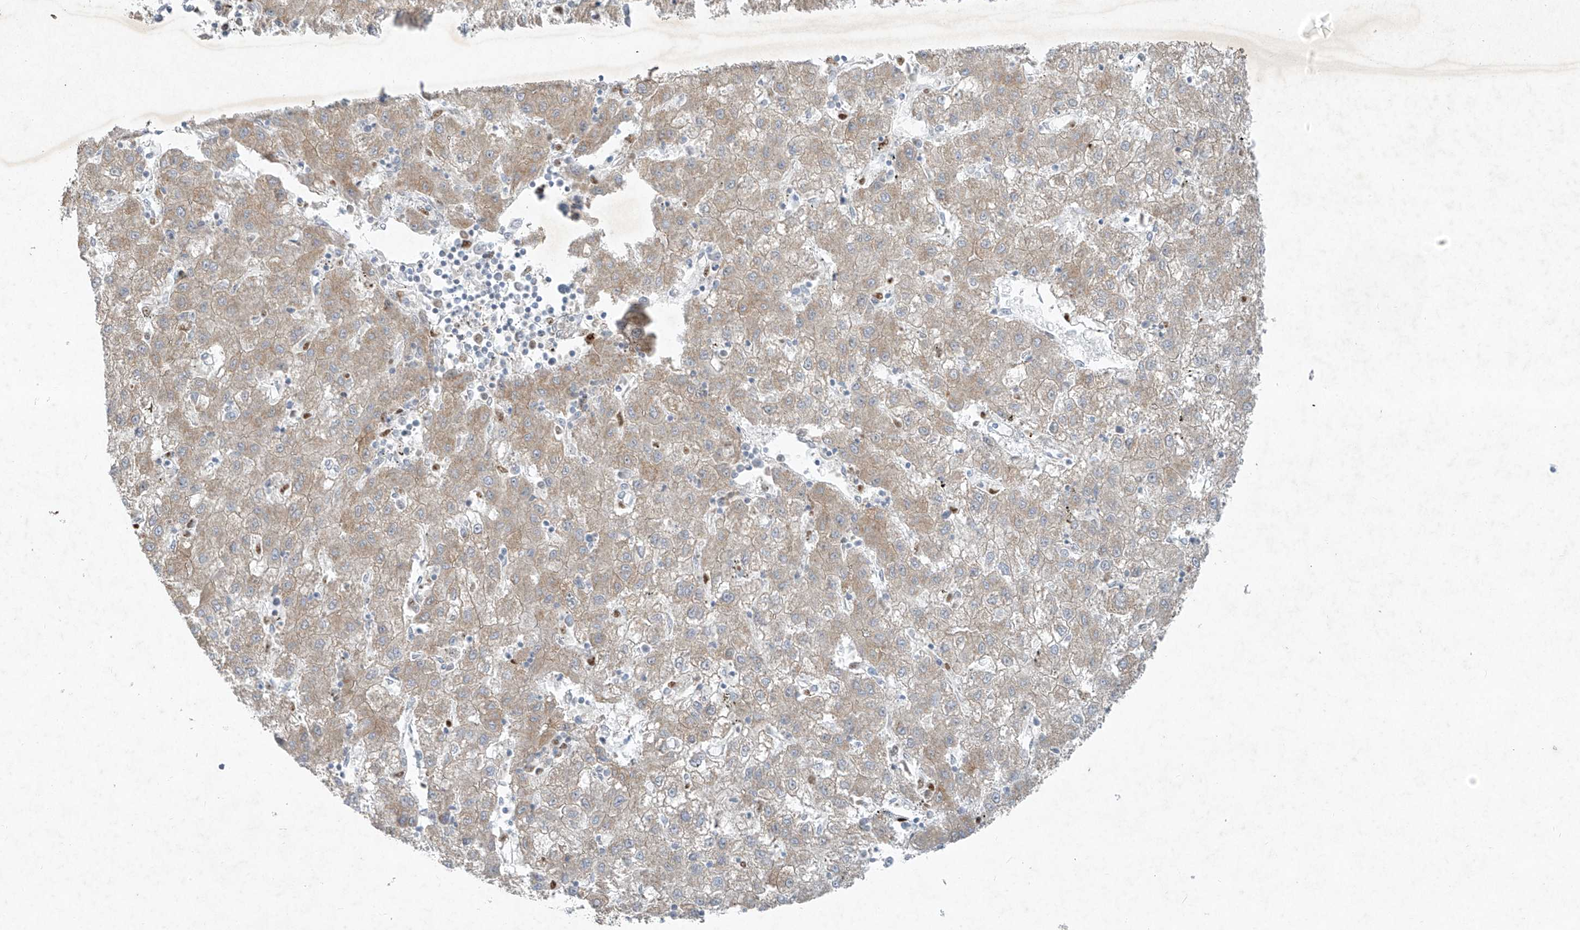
{"staining": {"intensity": "weak", "quantity": ">75%", "location": "cytoplasmic/membranous"}, "tissue": "liver cancer", "cell_type": "Tumor cells", "image_type": "cancer", "snomed": [{"axis": "morphology", "description": "Carcinoma, Hepatocellular, NOS"}, {"axis": "topography", "description": "Liver"}], "caption": "Liver cancer (hepatocellular carcinoma) stained with a protein marker demonstrates weak staining in tumor cells.", "gene": "TUBE1", "patient": {"sex": "male", "age": 72}}